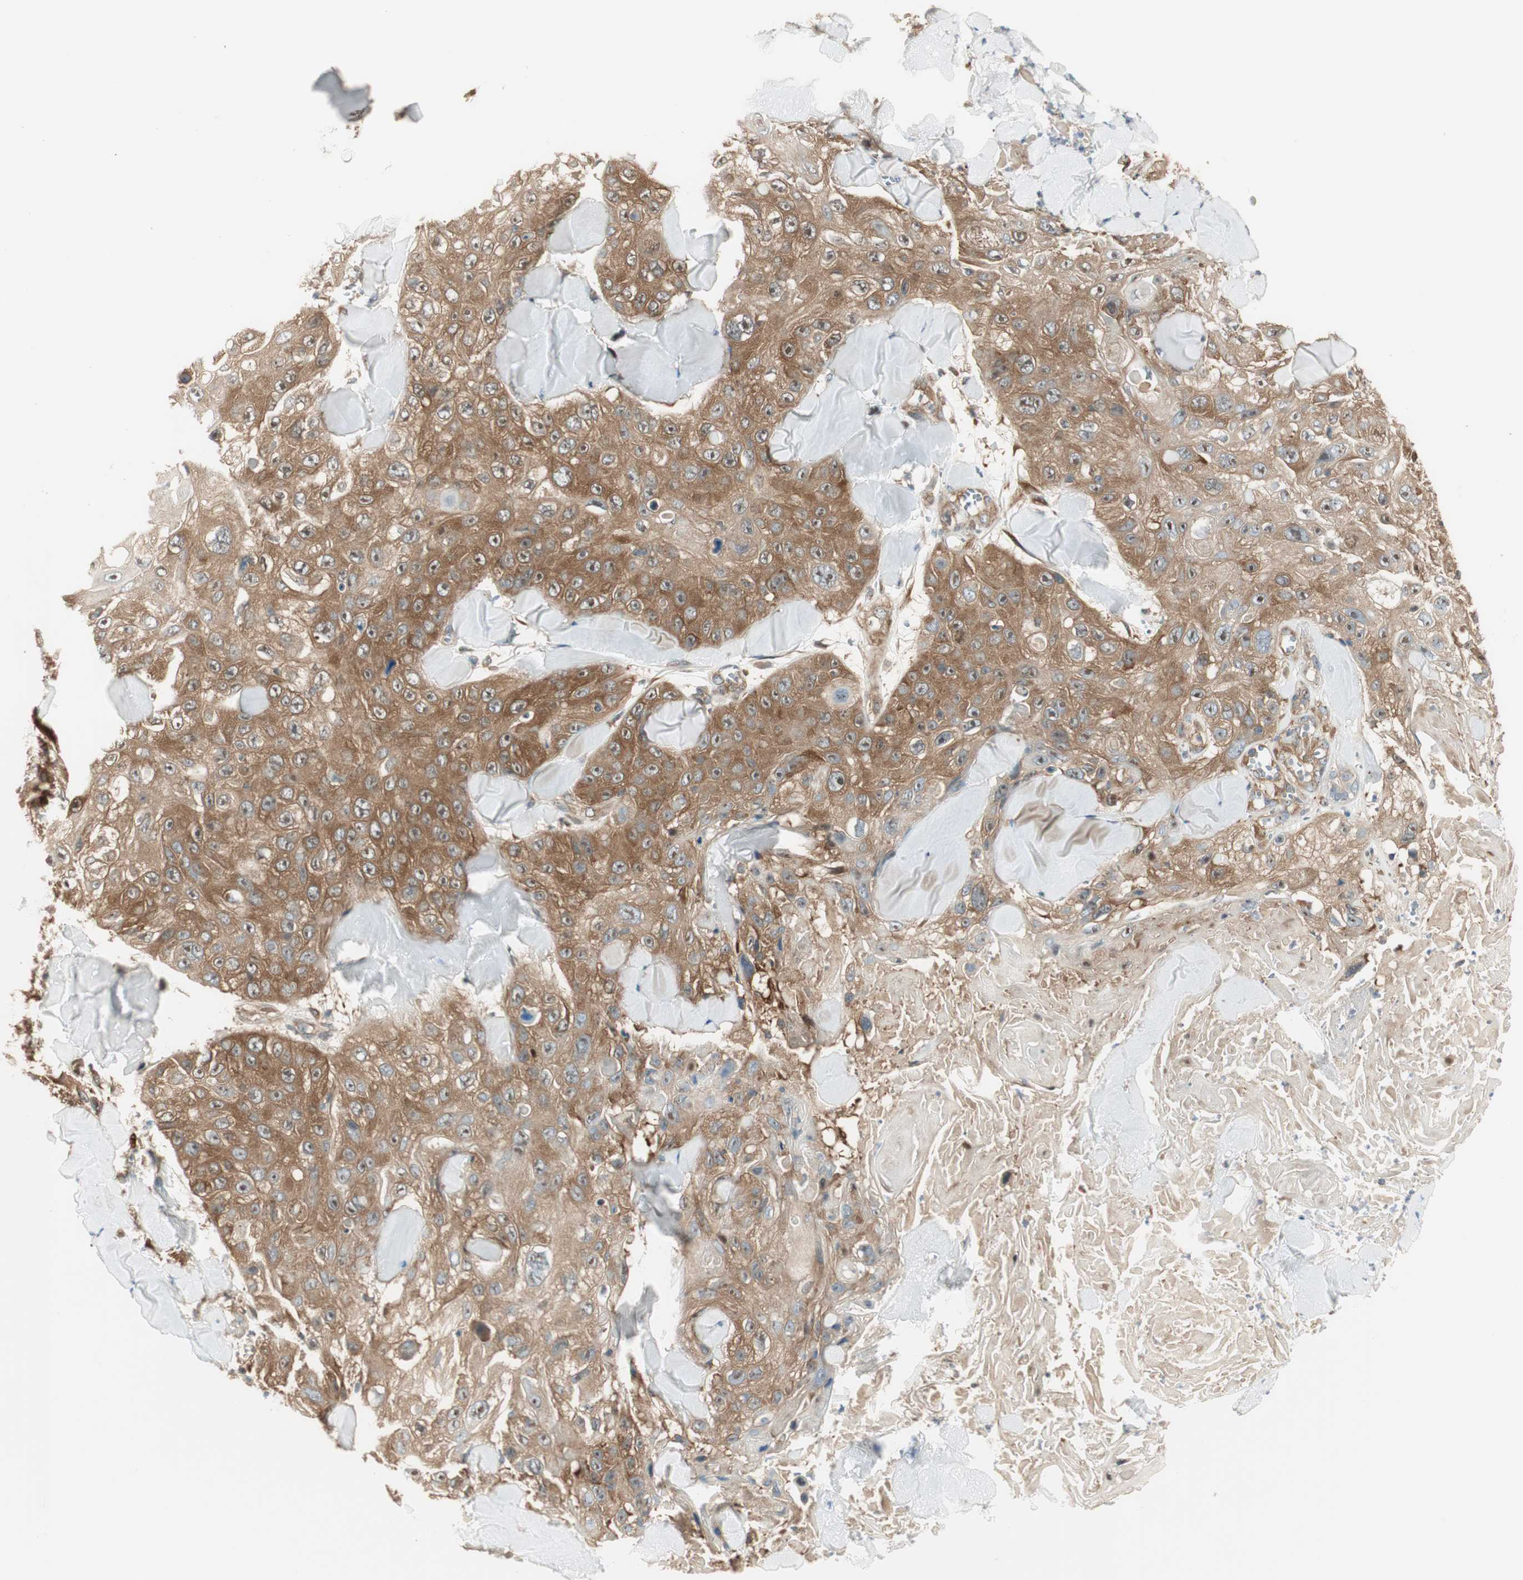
{"staining": {"intensity": "moderate", "quantity": "25%-75%", "location": "cytoplasmic/membranous"}, "tissue": "skin cancer", "cell_type": "Tumor cells", "image_type": "cancer", "snomed": [{"axis": "morphology", "description": "Squamous cell carcinoma, NOS"}, {"axis": "topography", "description": "Skin"}], "caption": "About 25%-75% of tumor cells in human skin cancer (squamous cell carcinoma) display moderate cytoplasmic/membranous protein positivity as visualized by brown immunohistochemical staining.", "gene": "IPO5", "patient": {"sex": "male", "age": 86}}